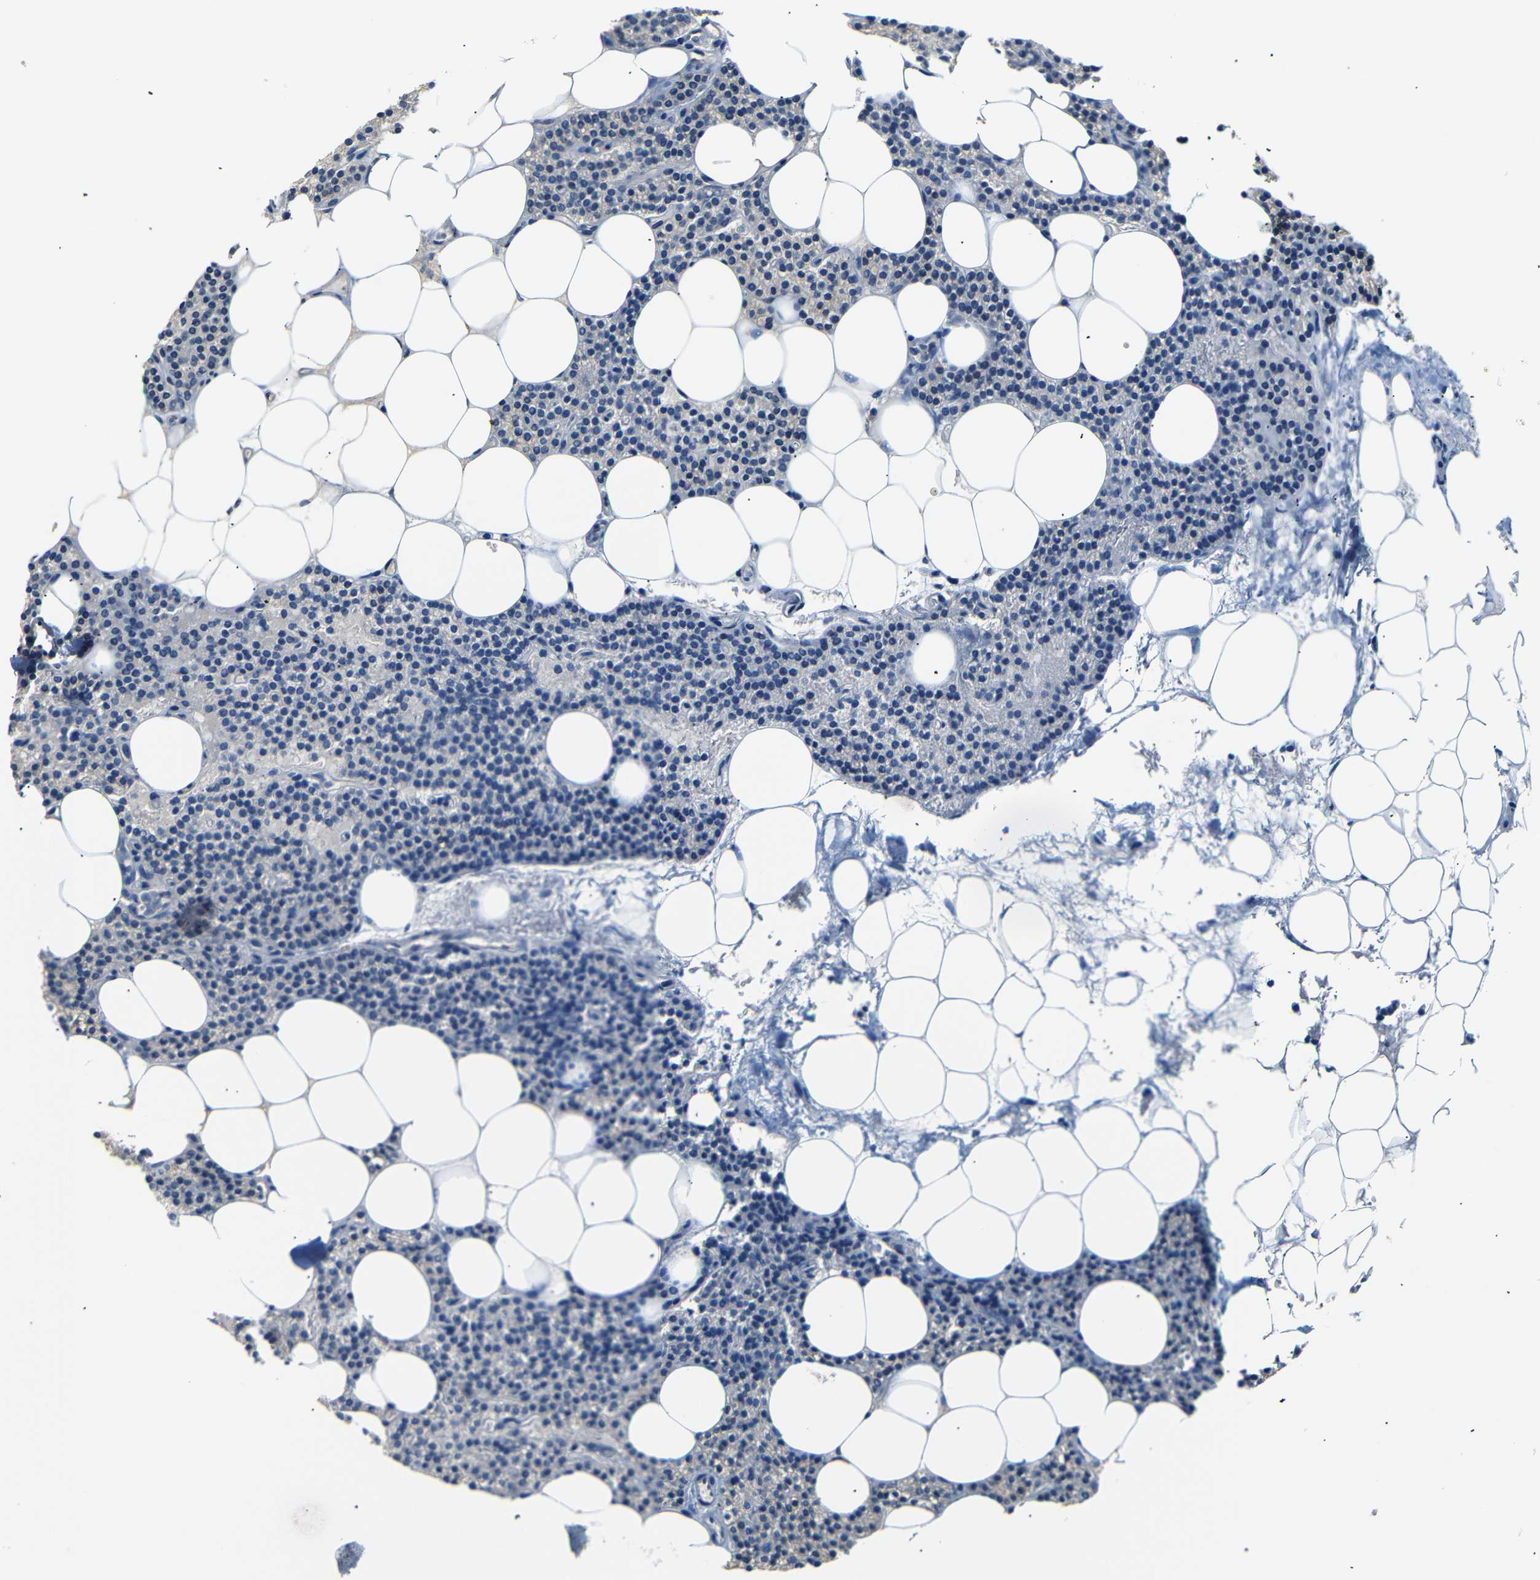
{"staining": {"intensity": "weak", "quantity": "25%-75%", "location": "cytoplasmic/membranous"}, "tissue": "parathyroid gland", "cell_type": "Glandular cells", "image_type": "normal", "snomed": [{"axis": "morphology", "description": "Normal tissue, NOS"}, {"axis": "morphology", "description": "Adenoma, NOS"}, {"axis": "topography", "description": "Parathyroid gland"}], "caption": "High-magnification brightfield microscopy of benign parathyroid gland stained with DAB (3,3'-diaminobenzidine) (brown) and counterstained with hematoxylin (blue). glandular cells exhibit weak cytoplasmic/membranous staining is appreciated in approximately25%-75% of cells. The protein of interest is stained brown, and the nuclei are stained in blue (DAB IHC with brightfield microscopy, high magnification).", "gene": "SFN", "patient": {"sex": "female", "age": 51}}